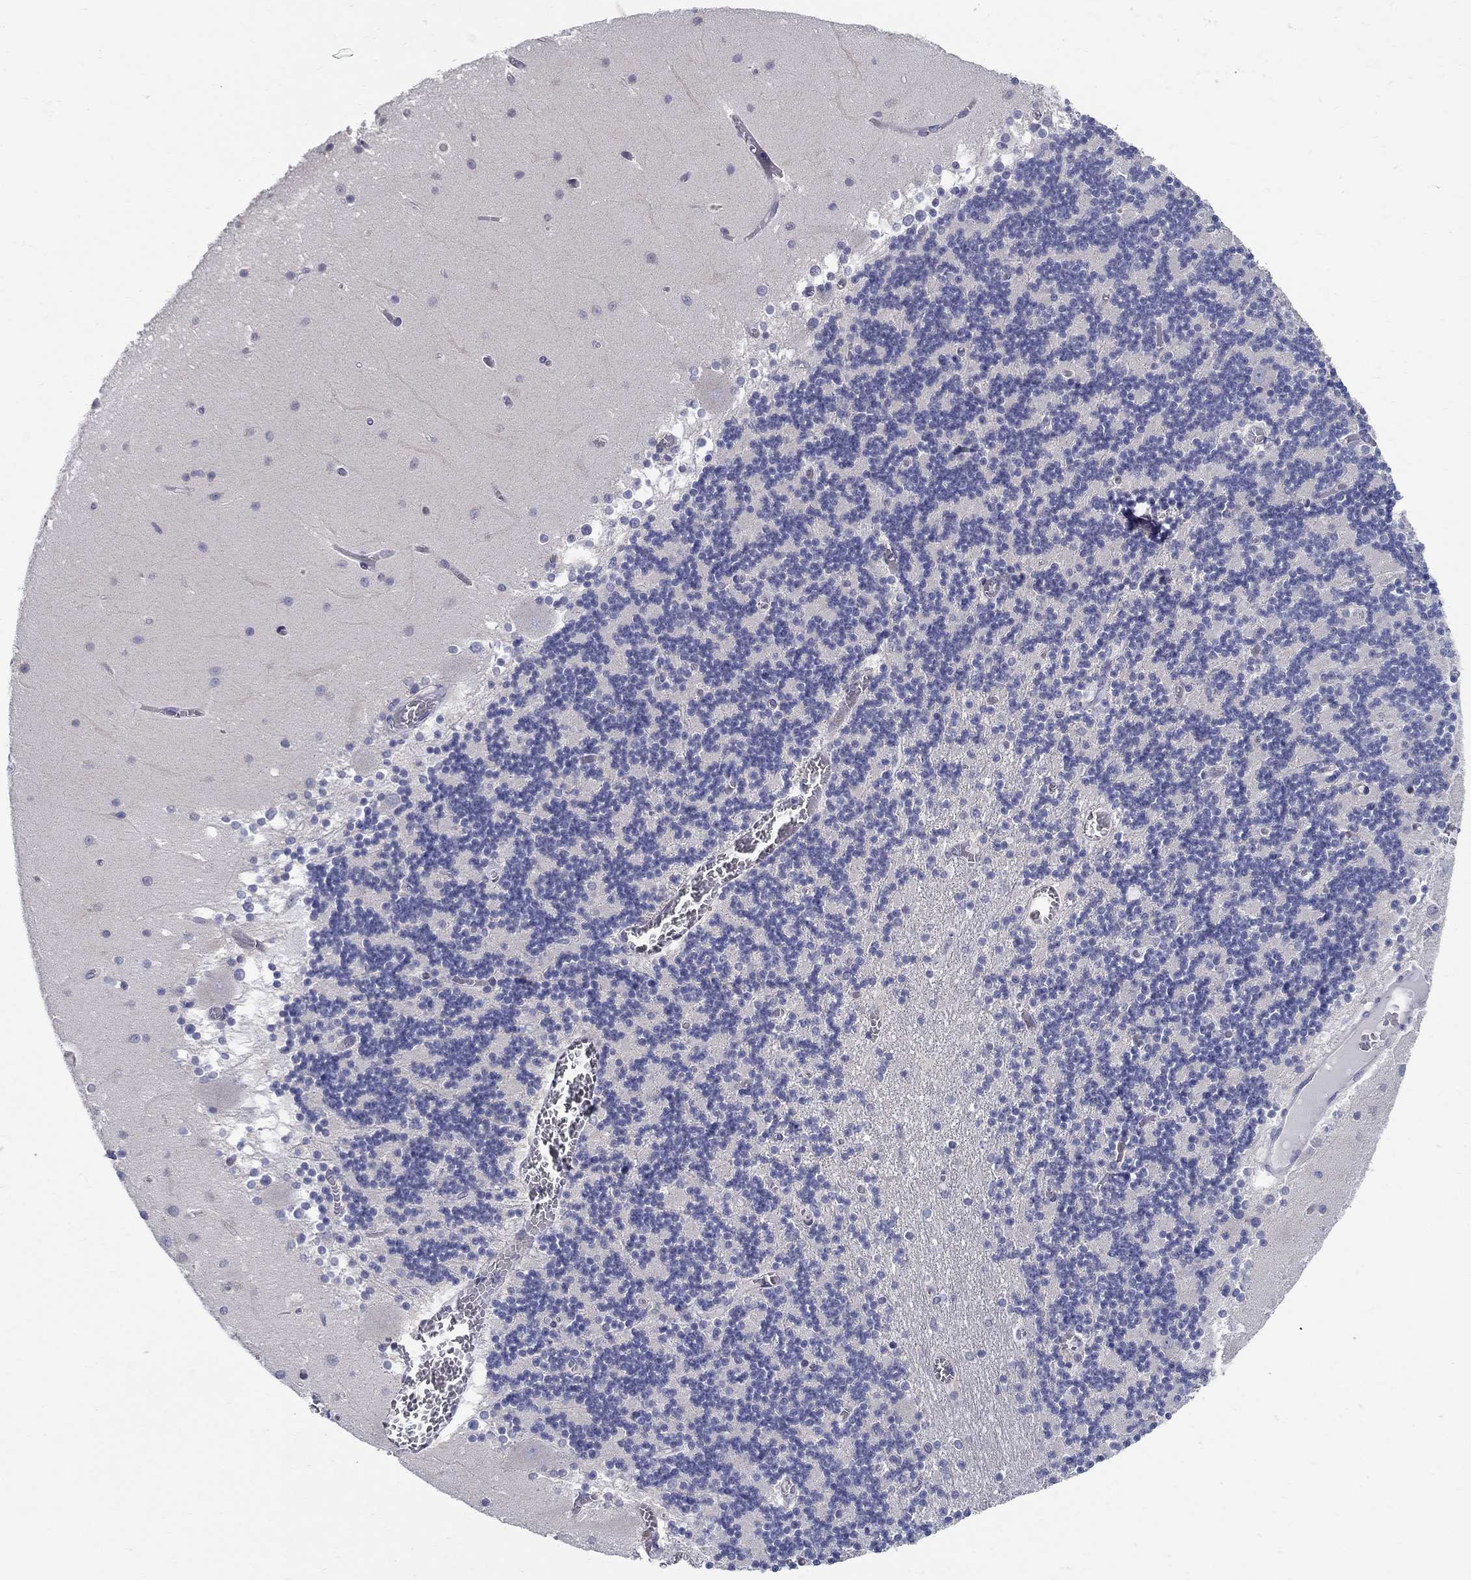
{"staining": {"intensity": "negative", "quantity": "none", "location": "none"}, "tissue": "cerebellum", "cell_type": "Cells in granular layer", "image_type": "normal", "snomed": [{"axis": "morphology", "description": "Normal tissue, NOS"}, {"axis": "topography", "description": "Cerebellum"}], "caption": "This is a histopathology image of IHC staining of unremarkable cerebellum, which shows no expression in cells in granular layer.", "gene": "QRFPR", "patient": {"sex": "female", "age": 28}}